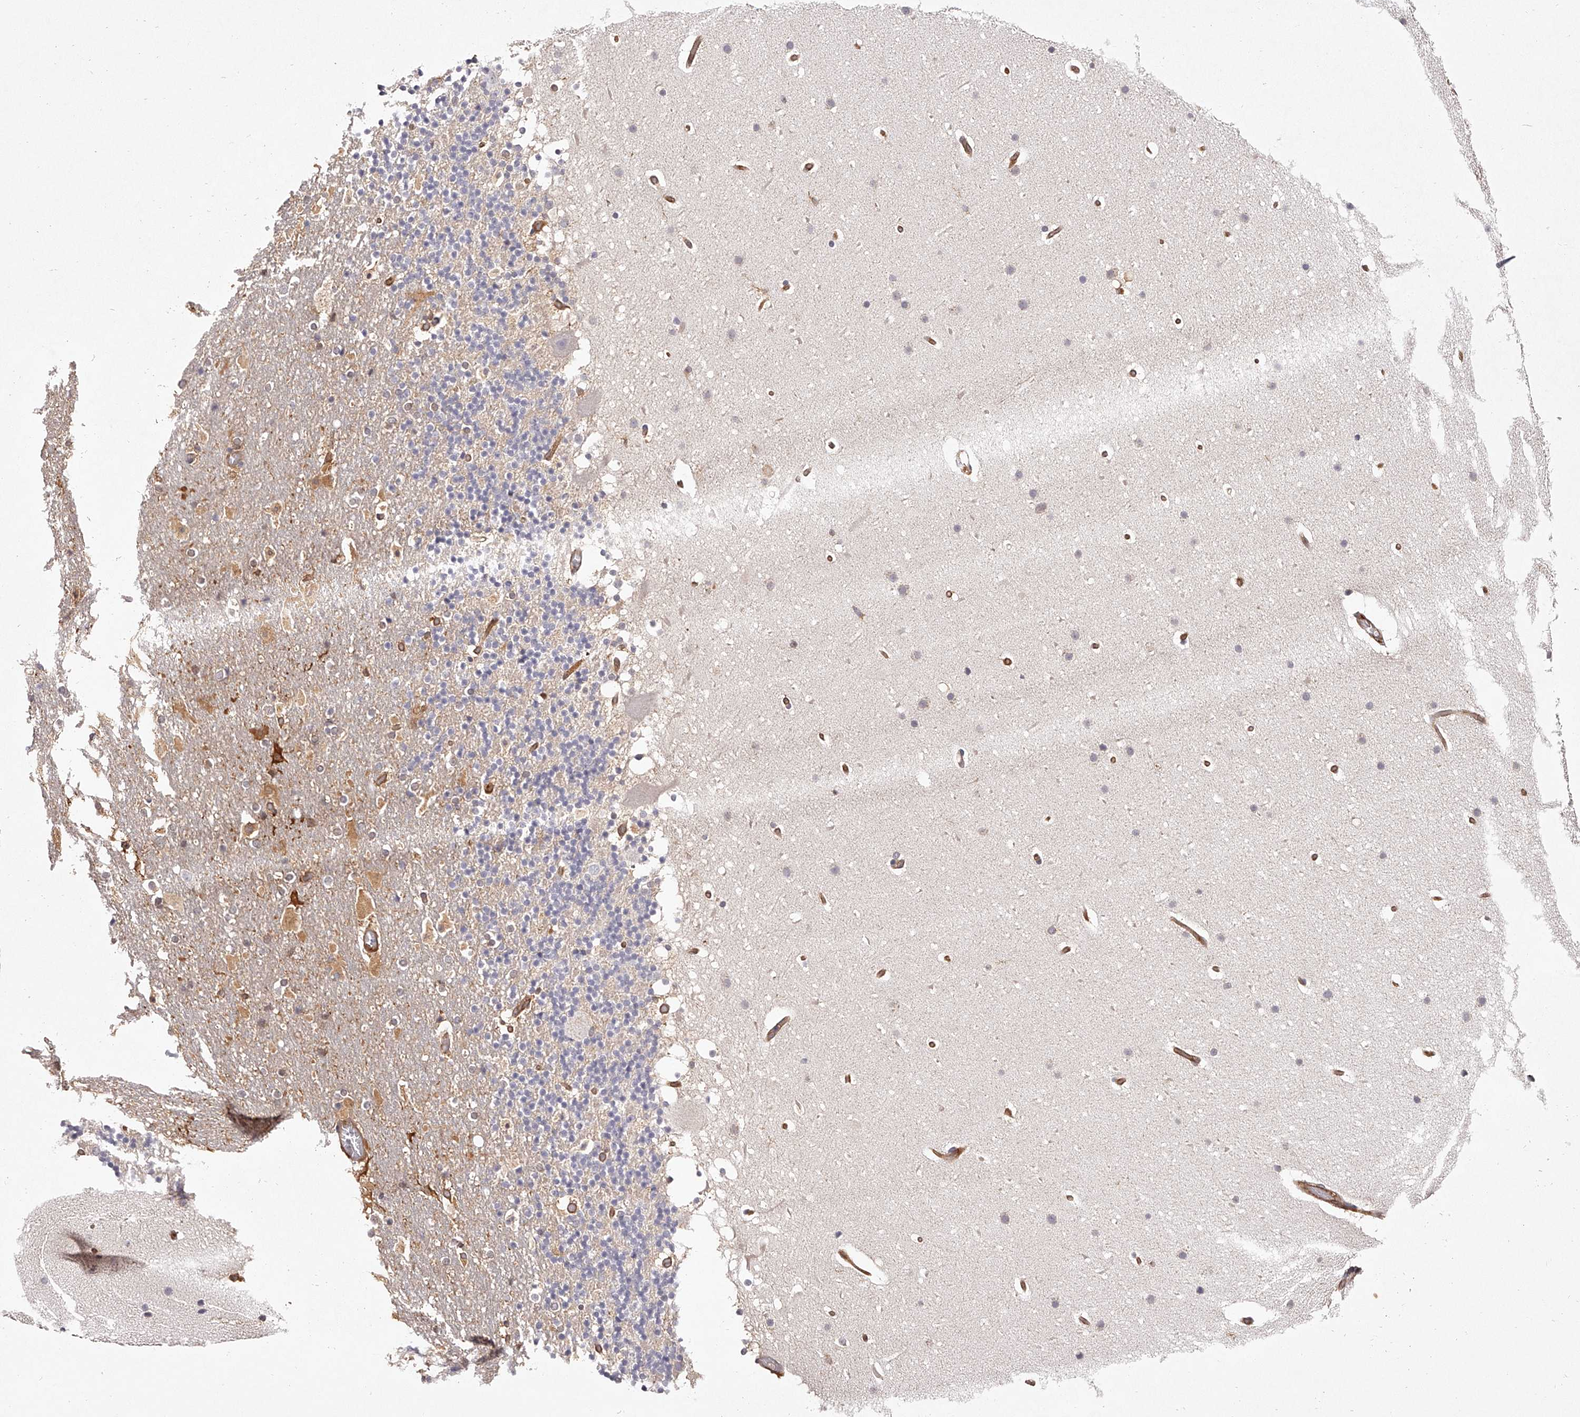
{"staining": {"intensity": "negative", "quantity": "none", "location": "none"}, "tissue": "cerebellum", "cell_type": "Cells in granular layer", "image_type": "normal", "snomed": [{"axis": "morphology", "description": "Normal tissue, NOS"}, {"axis": "topography", "description": "Cerebellum"}], "caption": "This is an immunohistochemistry histopathology image of unremarkable cerebellum. There is no expression in cells in granular layer.", "gene": "LAP3", "patient": {"sex": "male", "age": 57}}